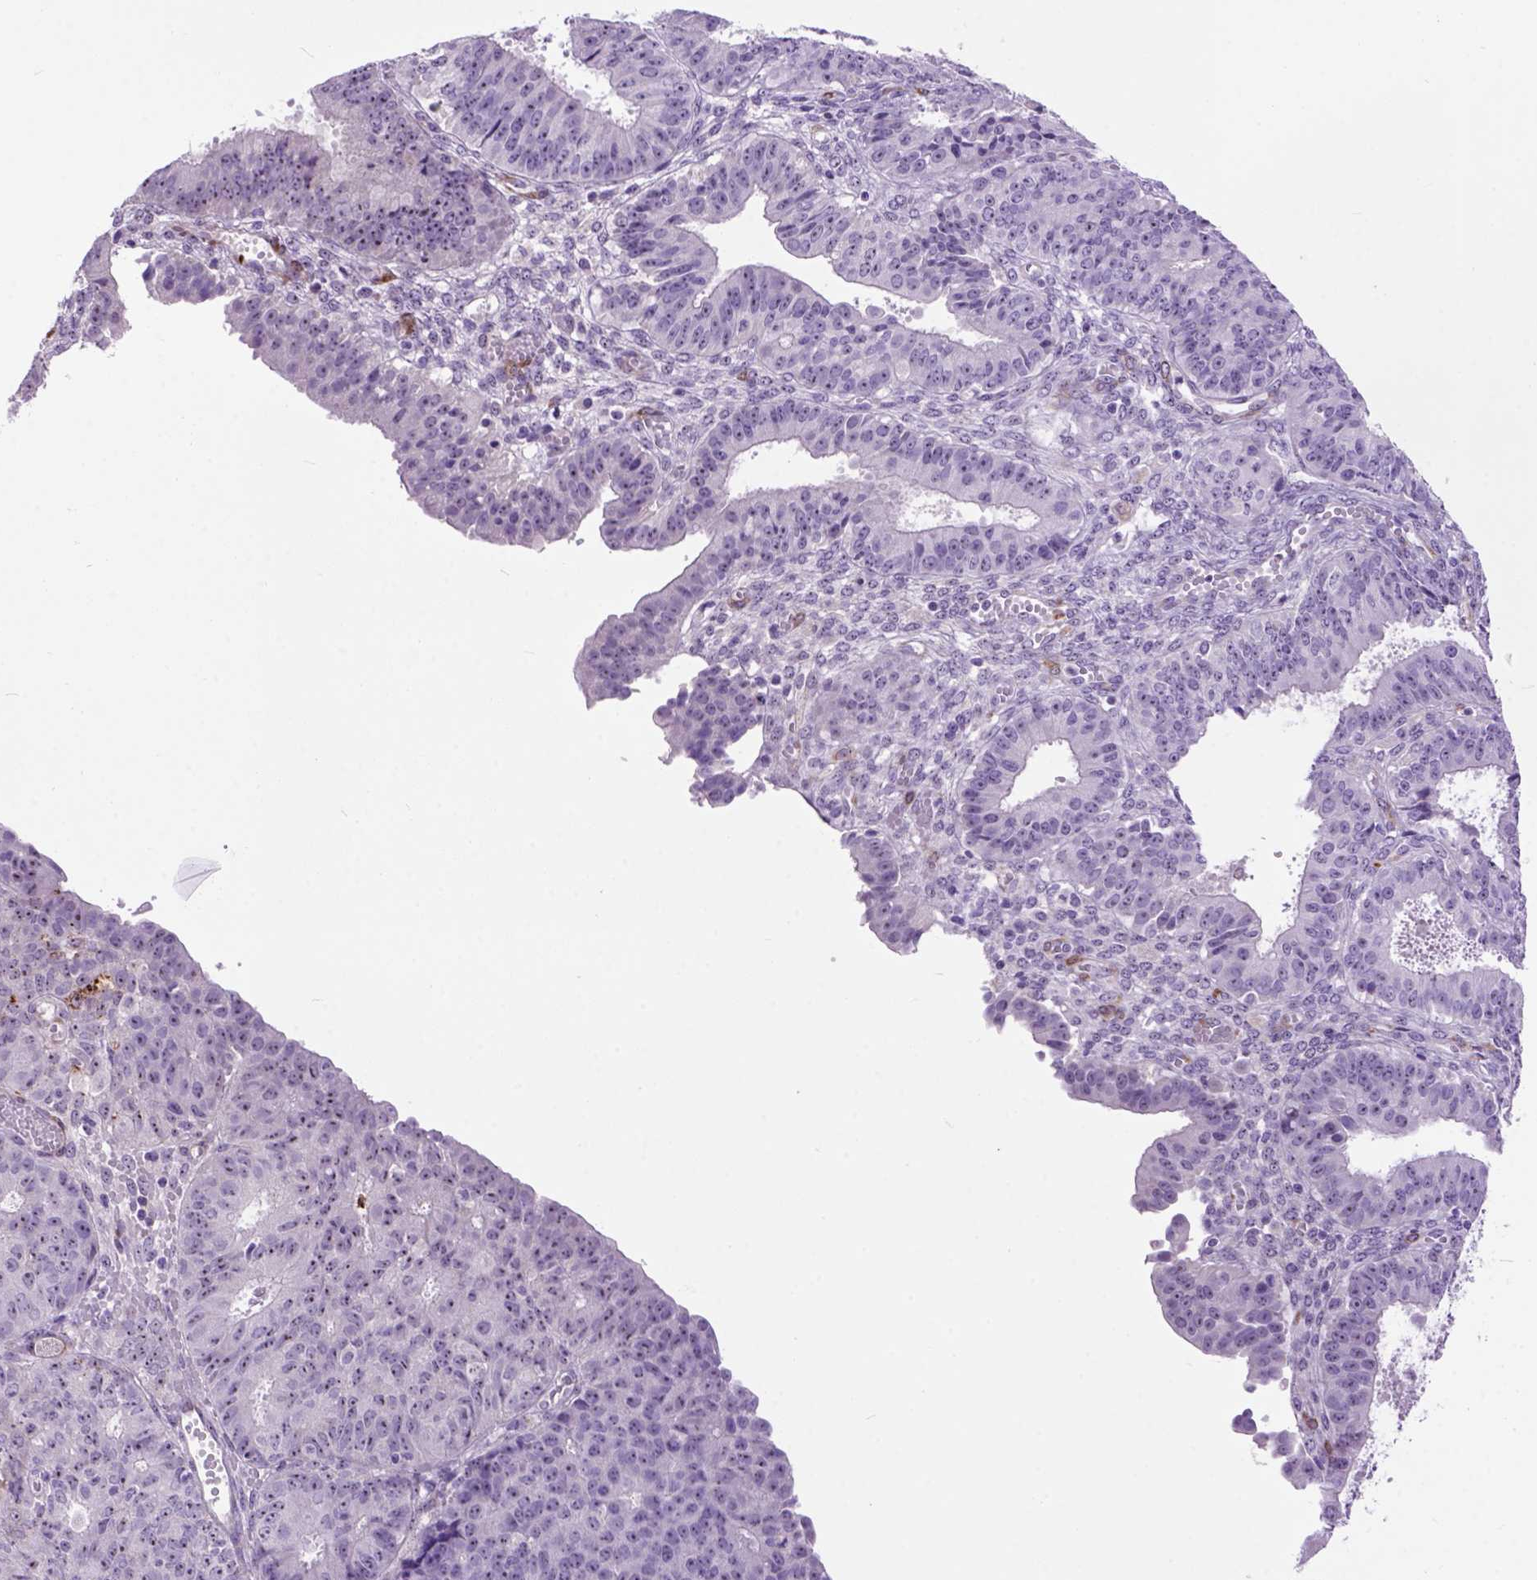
{"staining": {"intensity": "strong", "quantity": "<25%", "location": "cytoplasmic/membranous"}, "tissue": "ovarian cancer", "cell_type": "Tumor cells", "image_type": "cancer", "snomed": [{"axis": "morphology", "description": "Carcinoma, endometroid"}, {"axis": "topography", "description": "Ovary"}], "caption": "Immunohistochemical staining of human ovarian cancer shows medium levels of strong cytoplasmic/membranous protein staining in about <25% of tumor cells.", "gene": "MAPT", "patient": {"sex": "female", "age": 42}}